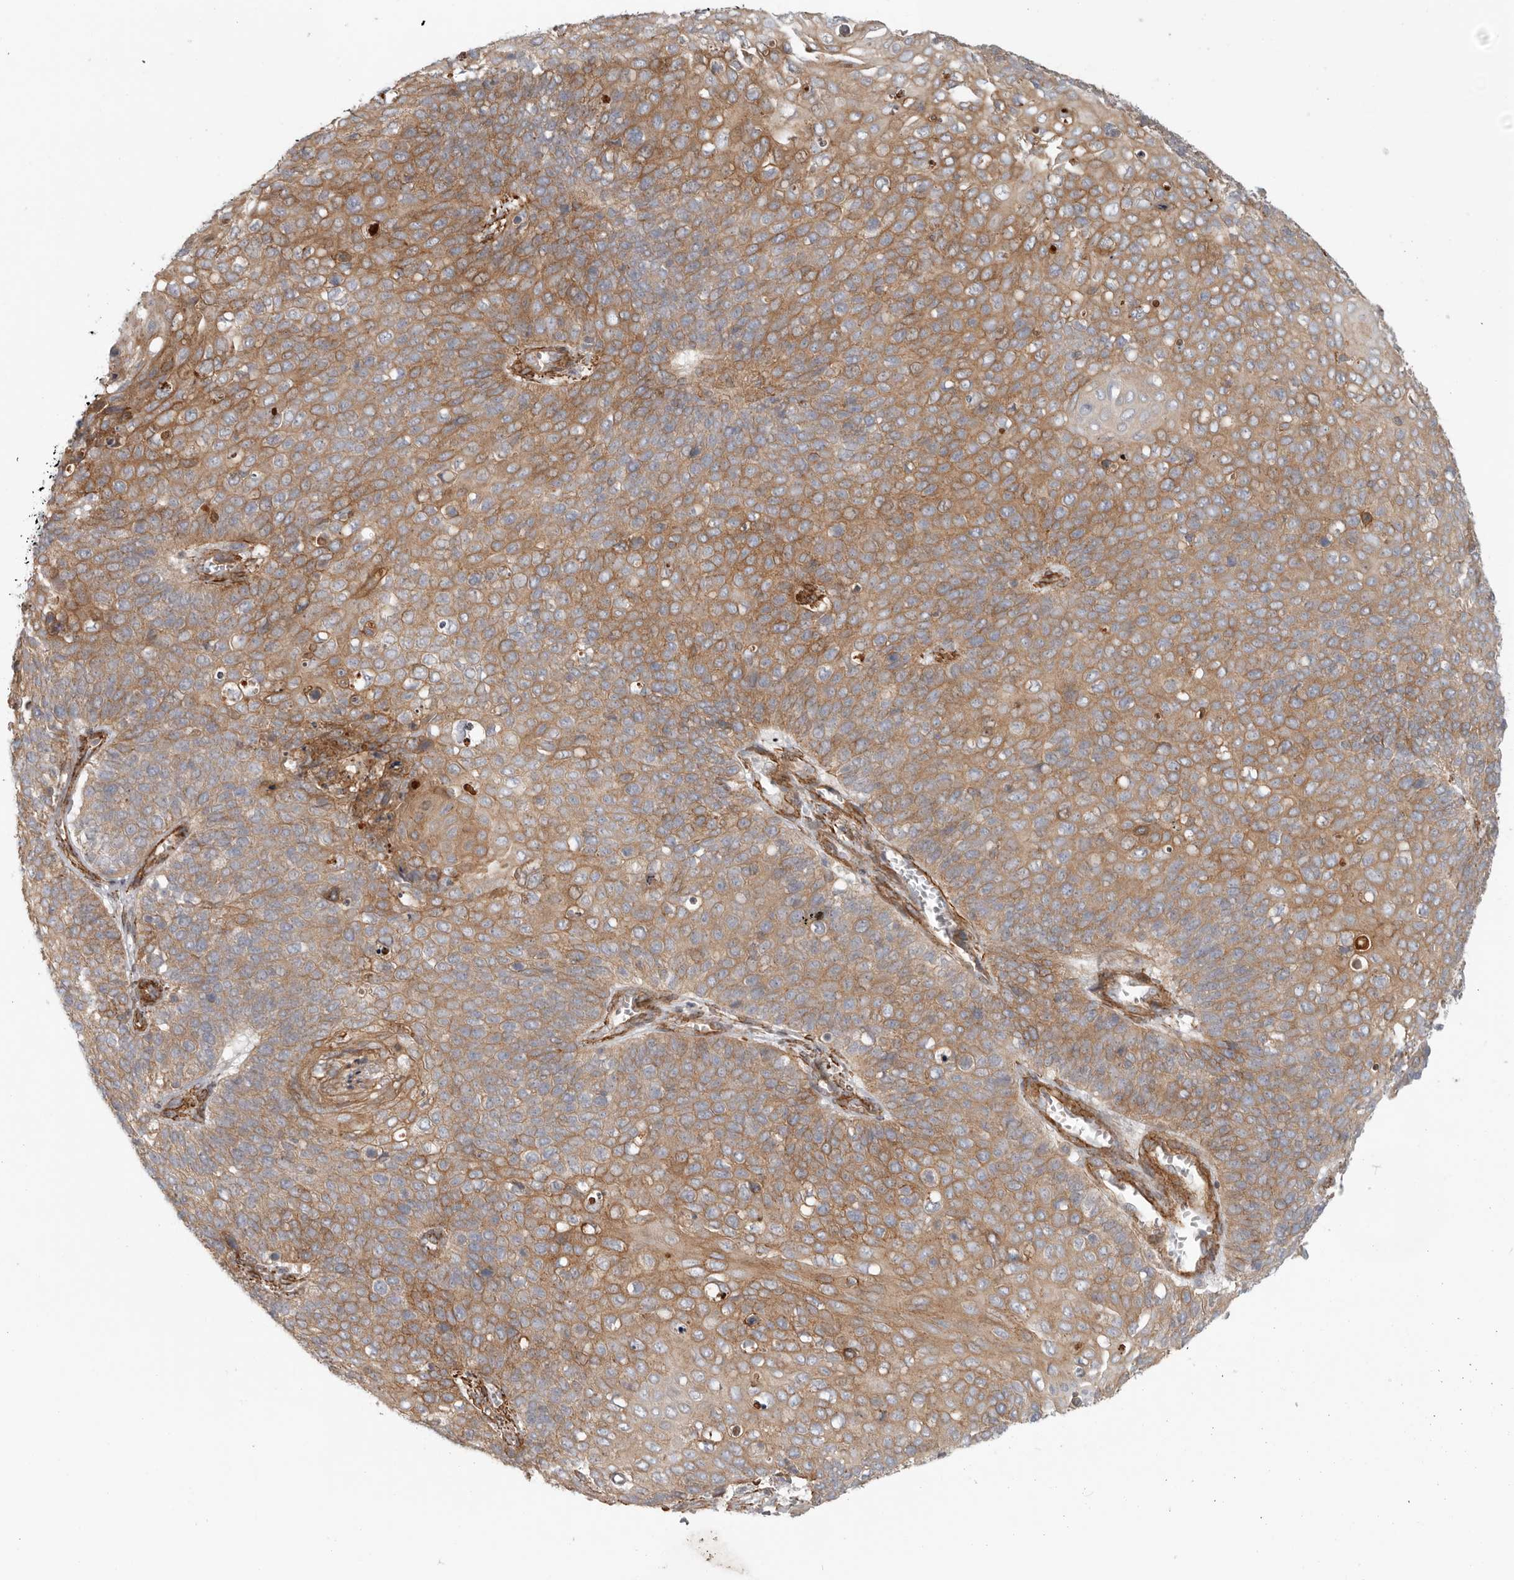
{"staining": {"intensity": "moderate", "quantity": ">75%", "location": "cytoplasmic/membranous"}, "tissue": "cervical cancer", "cell_type": "Tumor cells", "image_type": "cancer", "snomed": [{"axis": "morphology", "description": "Squamous cell carcinoma, NOS"}, {"axis": "topography", "description": "Cervix"}], "caption": "Immunohistochemical staining of human squamous cell carcinoma (cervical) reveals moderate cytoplasmic/membranous protein staining in about >75% of tumor cells.", "gene": "LONRF1", "patient": {"sex": "female", "age": 39}}